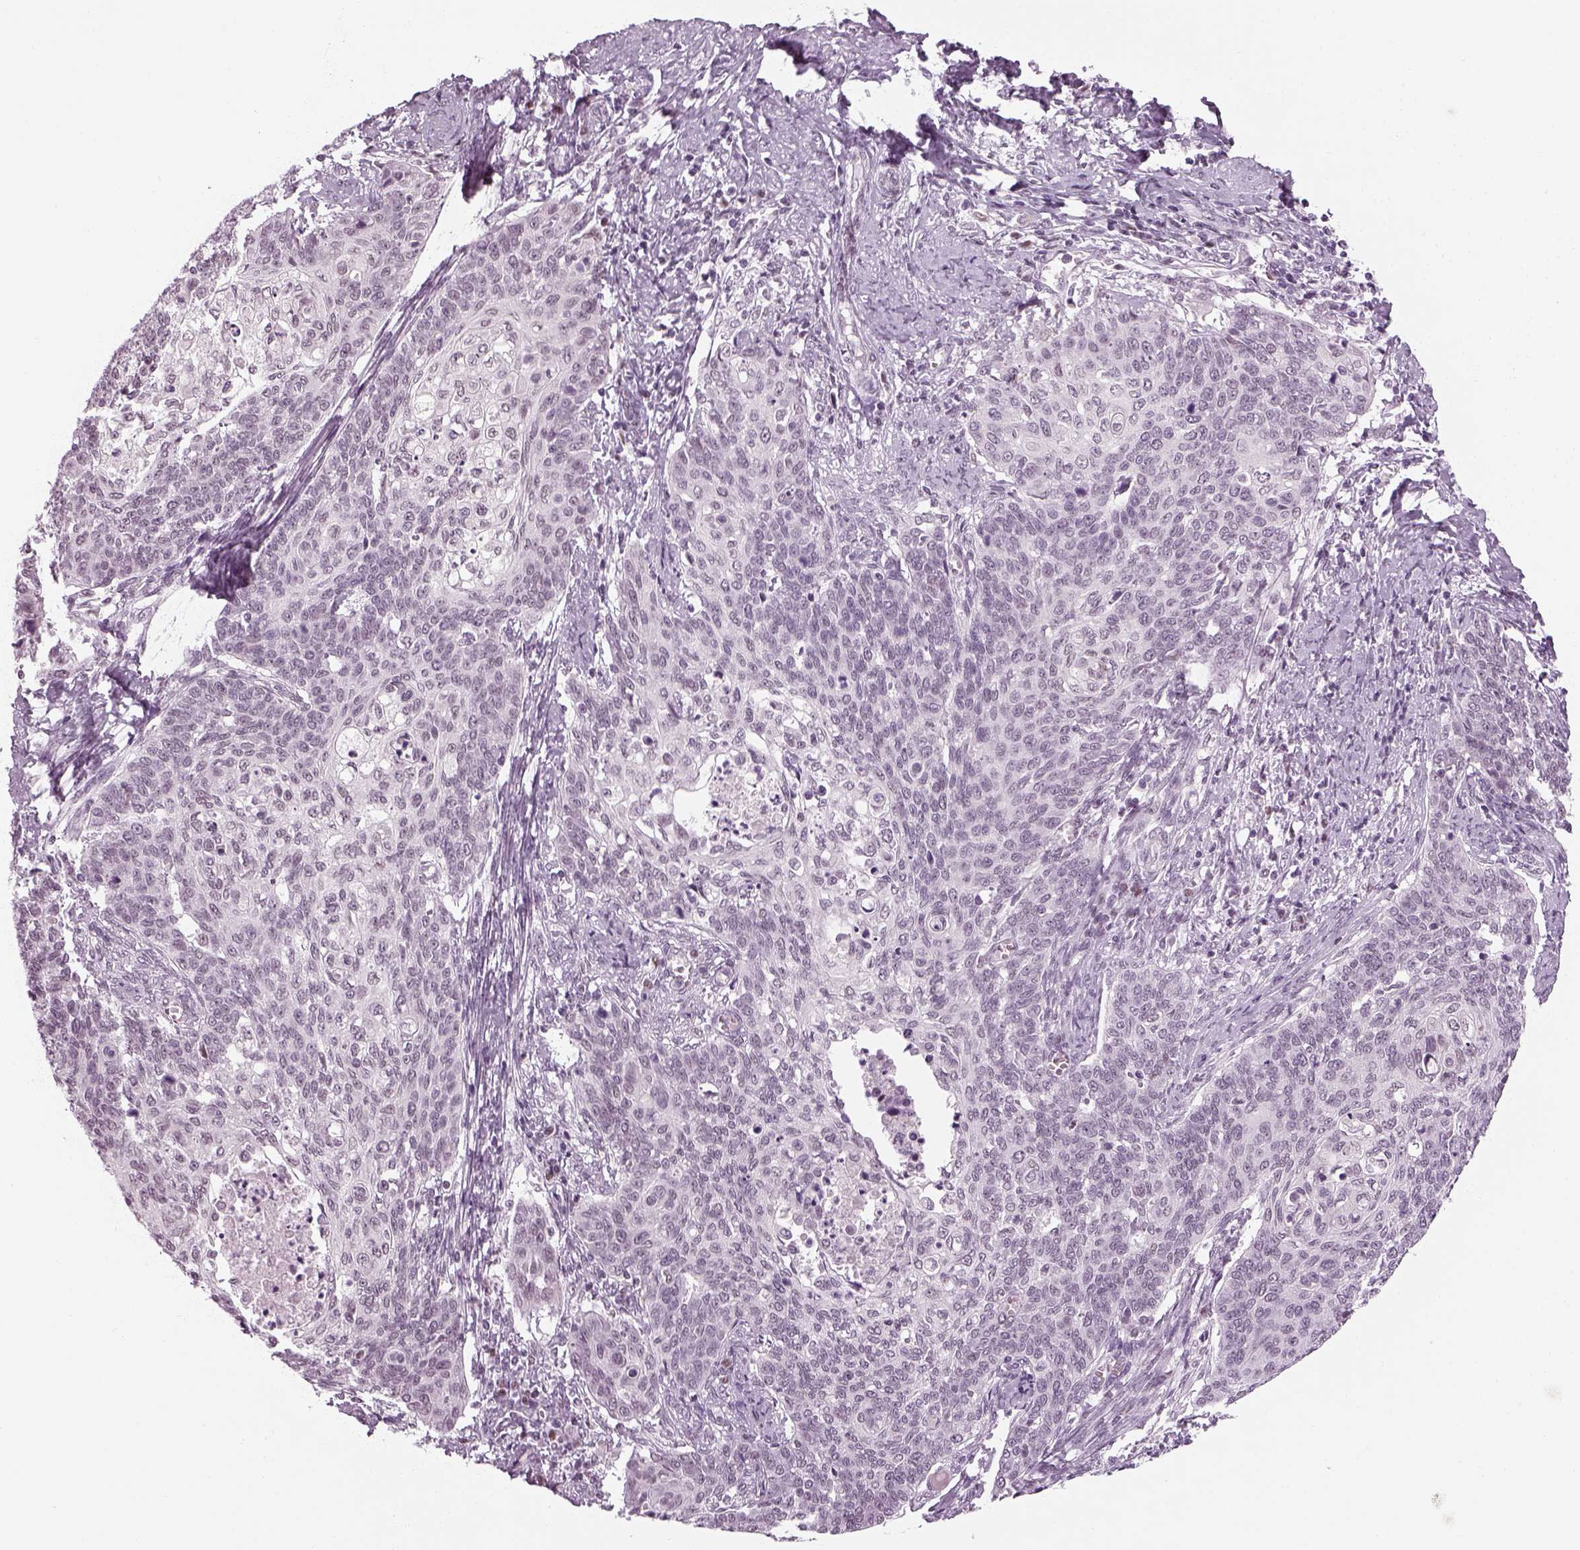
{"staining": {"intensity": "negative", "quantity": "none", "location": "none"}, "tissue": "cervical cancer", "cell_type": "Tumor cells", "image_type": "cancer", "snomed": [{"axis": "morphology", "description": "Normal tissue, NOS"}, {"axis": "morphology", "description": "Squamous cell carcinoma, NOS"}, {"axis": "topography", "description": "Cervix"}], "caption": "This photomicrograph is of cervical squamous cell carcinoma stained with immunohistochemistry (IHC) to label a protein in brown with the nuclei are counter-stained blue. There is no positivity in tumor cells.", "gene": "KCNG2", "patient": {"sex": "female", "age": 39}}